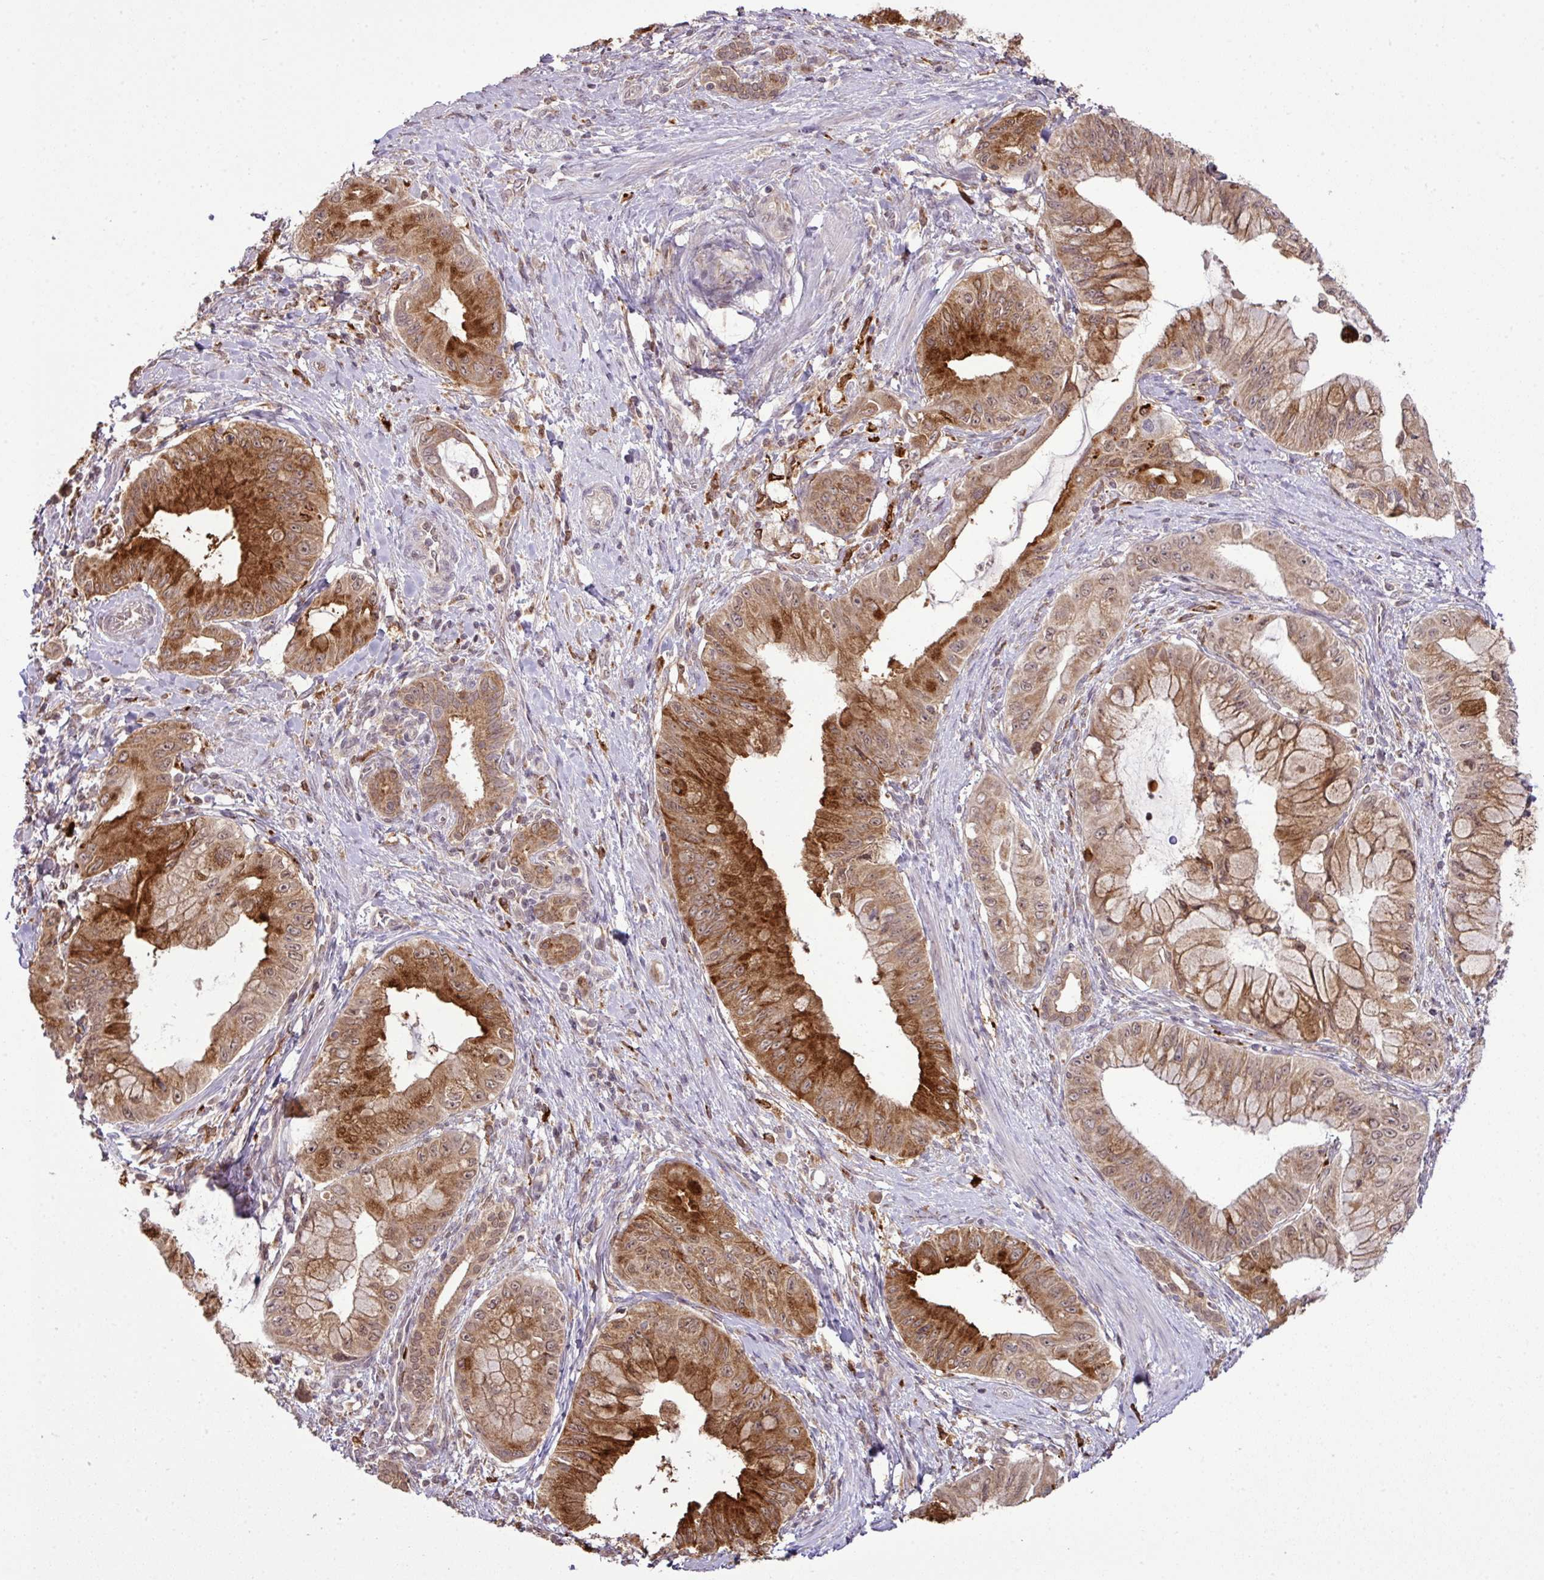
{"staining": {"intensity": "strong", "quantity": ">75%", "location": "cytoplasmic/membranous"}, "tissue": "pancreatic cancer", "cell_type": "Tumor cells", "image_type": "cancer", "snomed": [{"axis": "morphology", "description": "Adenocarcinoma, NOS"}, {"axis": "topography", "description": "Pancreas"}], "caption": "Immunohistochemical staining of human pancreatic cancer reveals high levels of strong cytoplasmic/membranous staining in approximately >75% of tumor cells.", "gene": "SMCO4", "patient": {"sex": "male", "age": 48}}